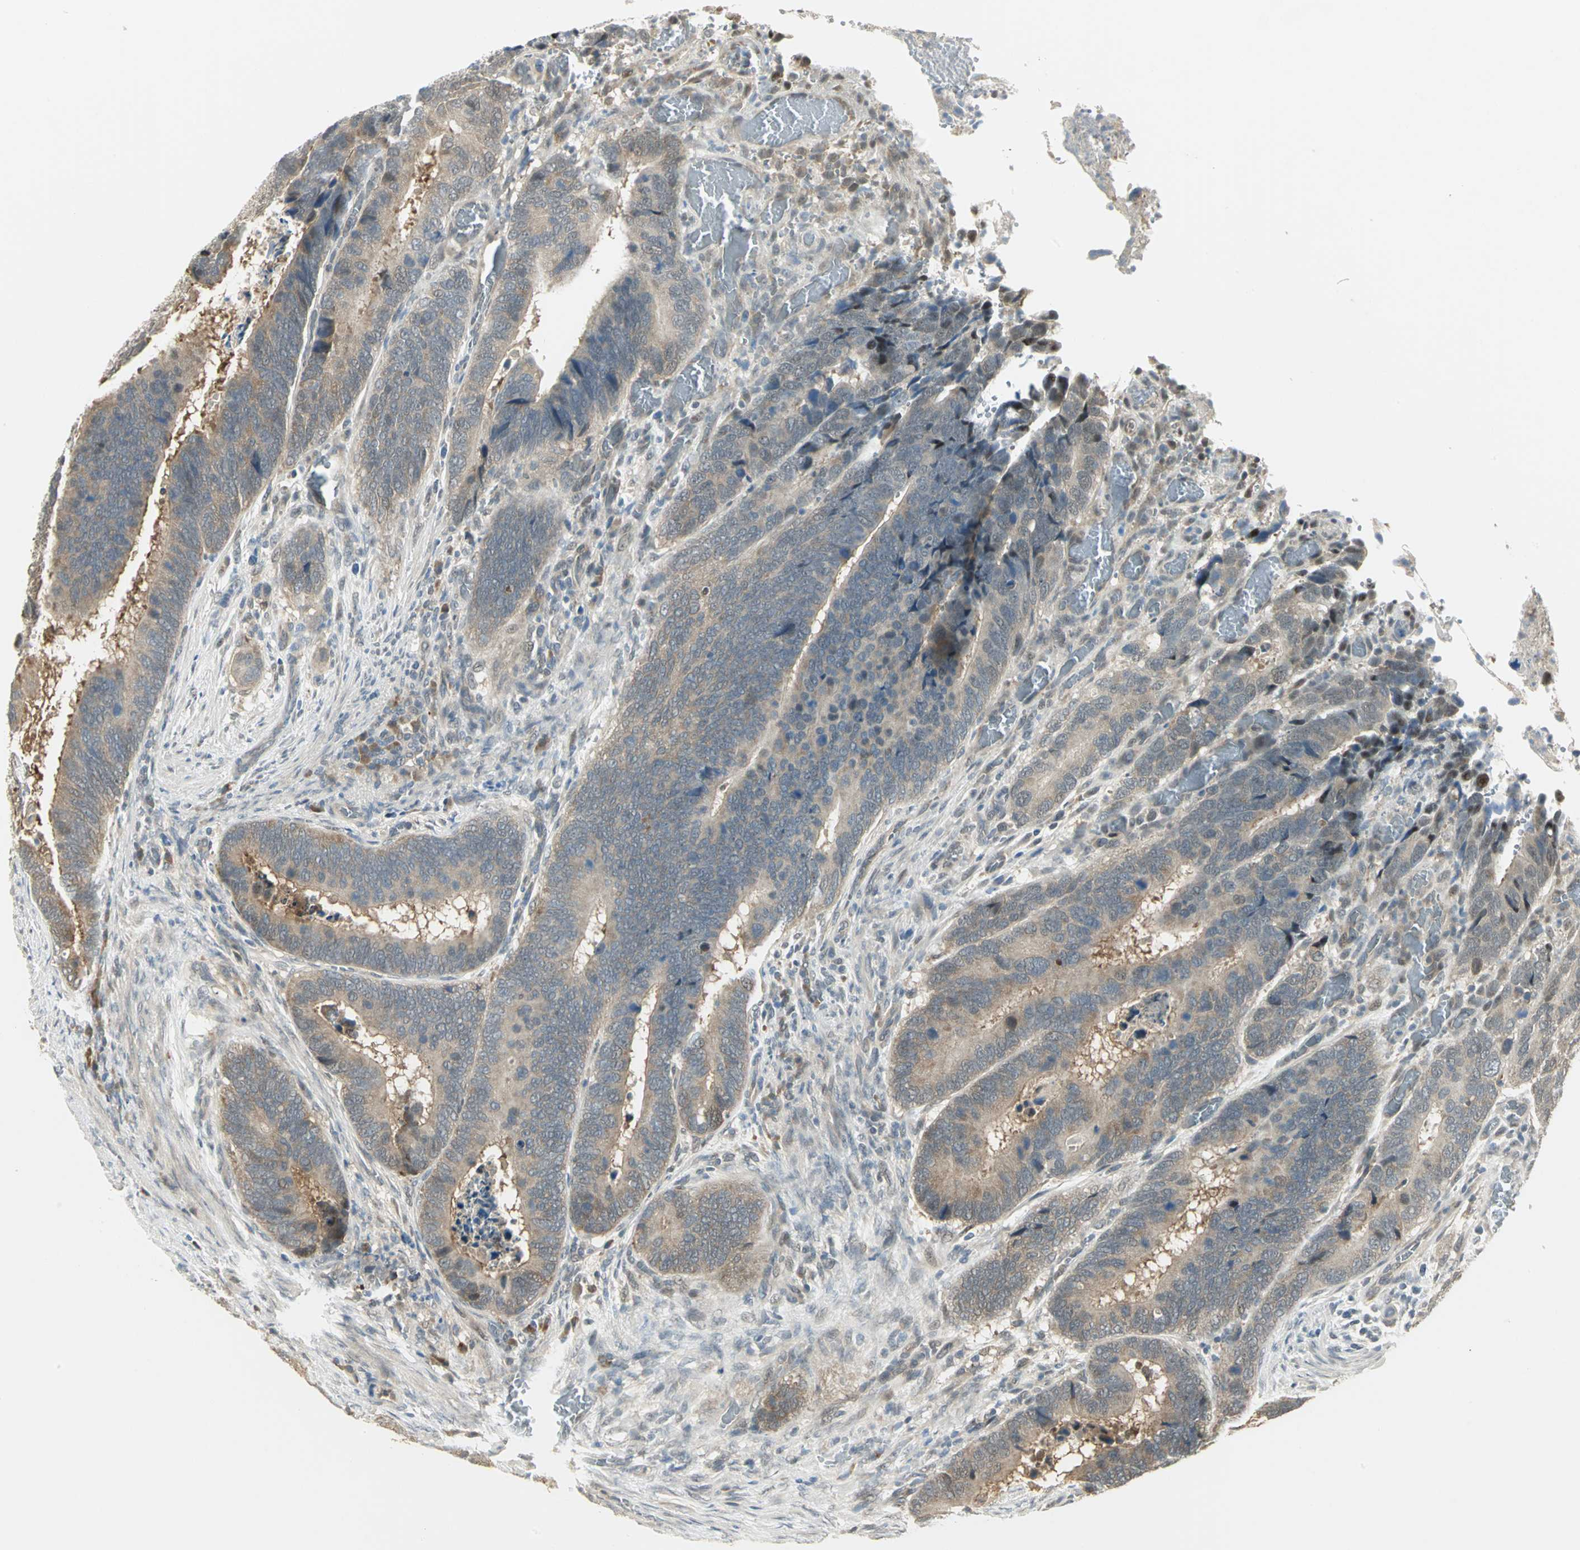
{"staining": {"intensity": "weak", "quantity": ">75%", "location": "cytoplasmic/membranous"}, "tissue": "colorectal cancer", "cell_type": "Tumor cells", "image_type": "cancer", "snomed": [{"axis": "morphology", "description": "Adenocarcinoma, NOS"}, {"axis": "topography", "description": "Colon"}], "caption": "DAB (3,3'-diaminobenzidine) immunohistochemical staining of adenocarcinoma (colorectal) exhibits weak cytoplasmic/membranous protein positivity in approximately >75% of tumor cells.", "gene": "PSMC4", "patient": {"sex": "male", "age": 72}}